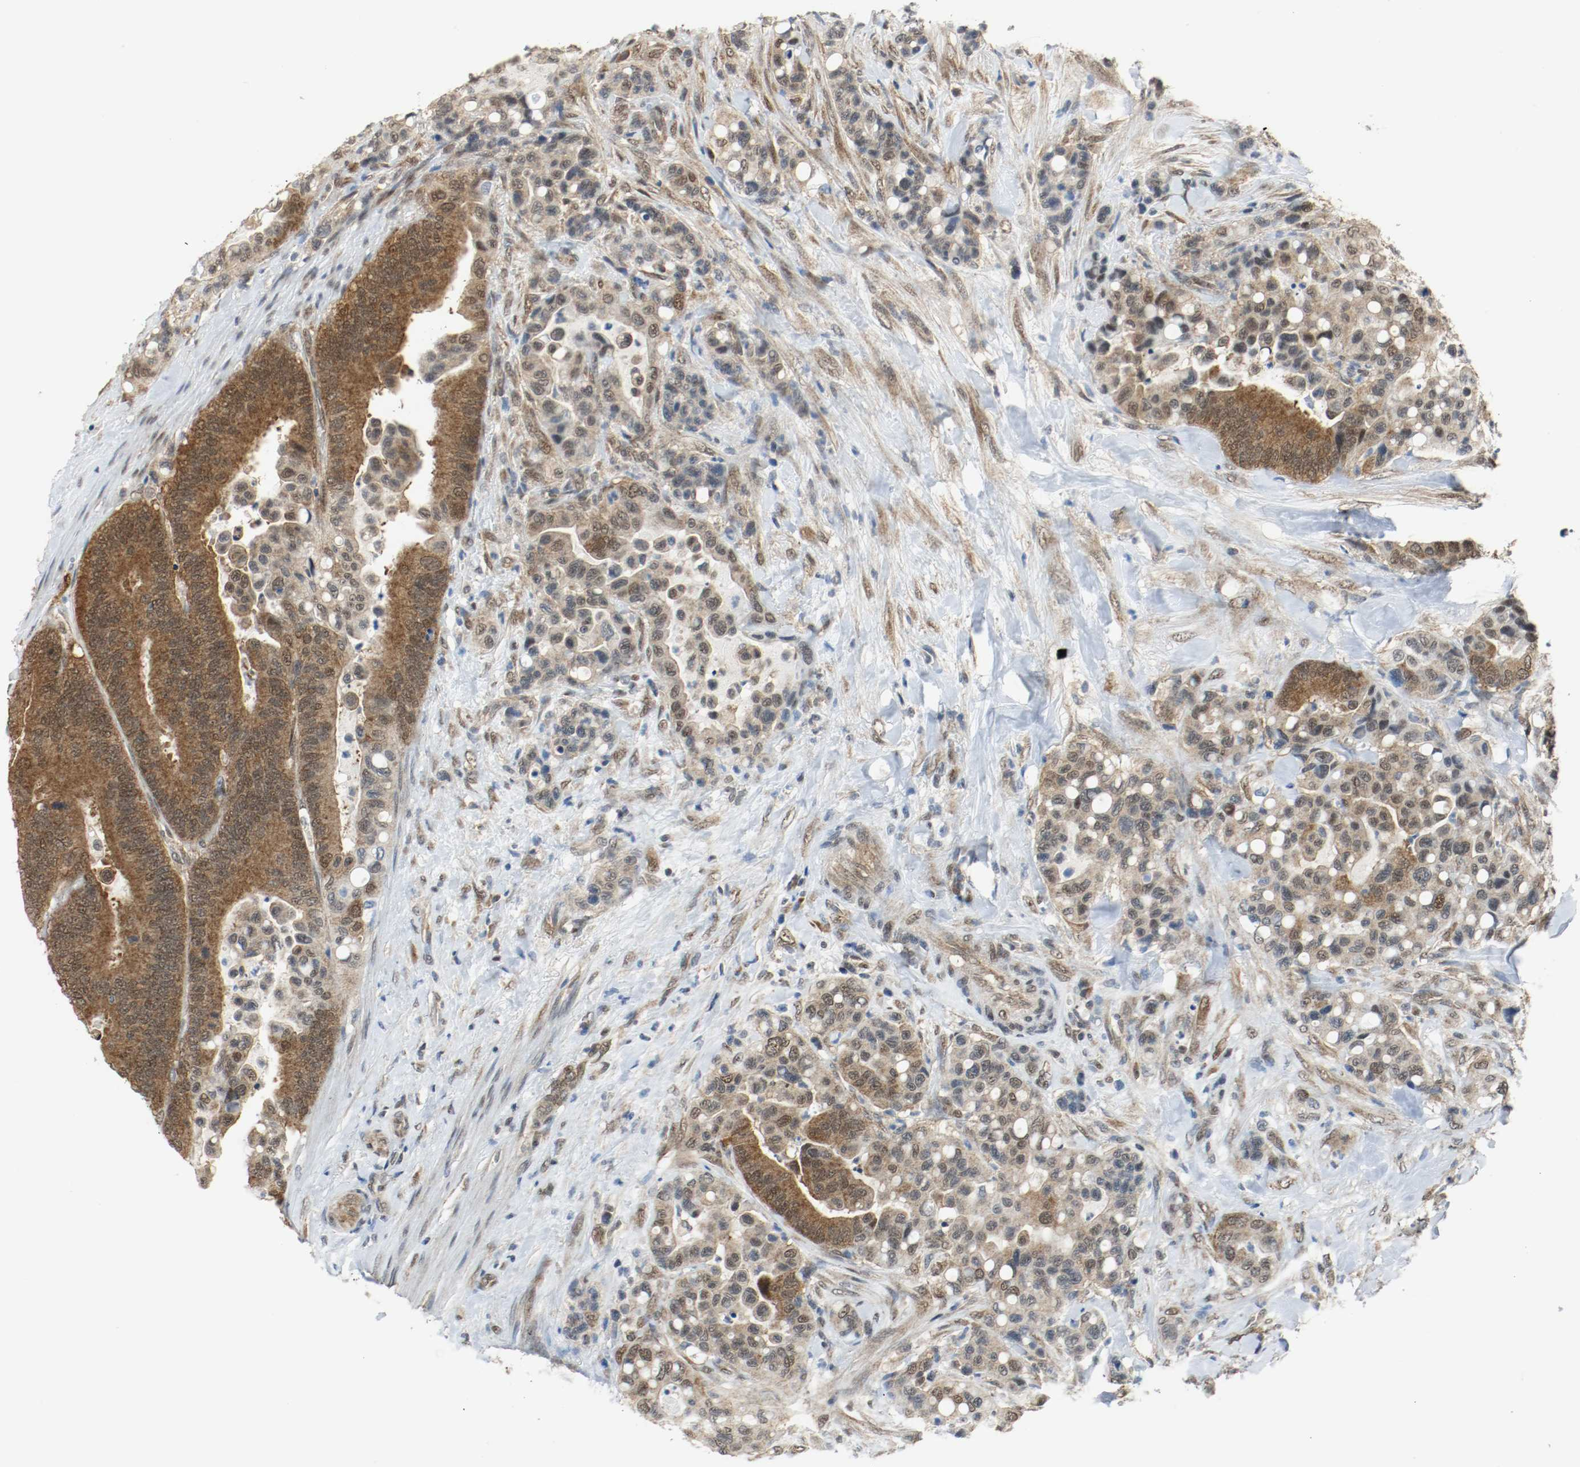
{"staining": {"intensity": "moderate", "quantity": ">75%", "location": "cytoplasmic/membranous,nuclear"}, "tissue": "colorectal cancer", "cell_type": "Tumor cells", "image_type": "cancer", "snomed": [{"axis": "morphology", "description": "Normal tissue, NOS"}, {"axis": "morphology", "description": "Adenocarcinoma, NOS"}, {"axis": "topography", "description": "Colon"}], "caption": "A brown stain shows moderate cytoplasmic/membranous and nuclear expression of a protein in adenocarcinoma (colorectal) tumor cells.", "gene": "PPME1", "patient": {"sex": "male", "age": 82}}